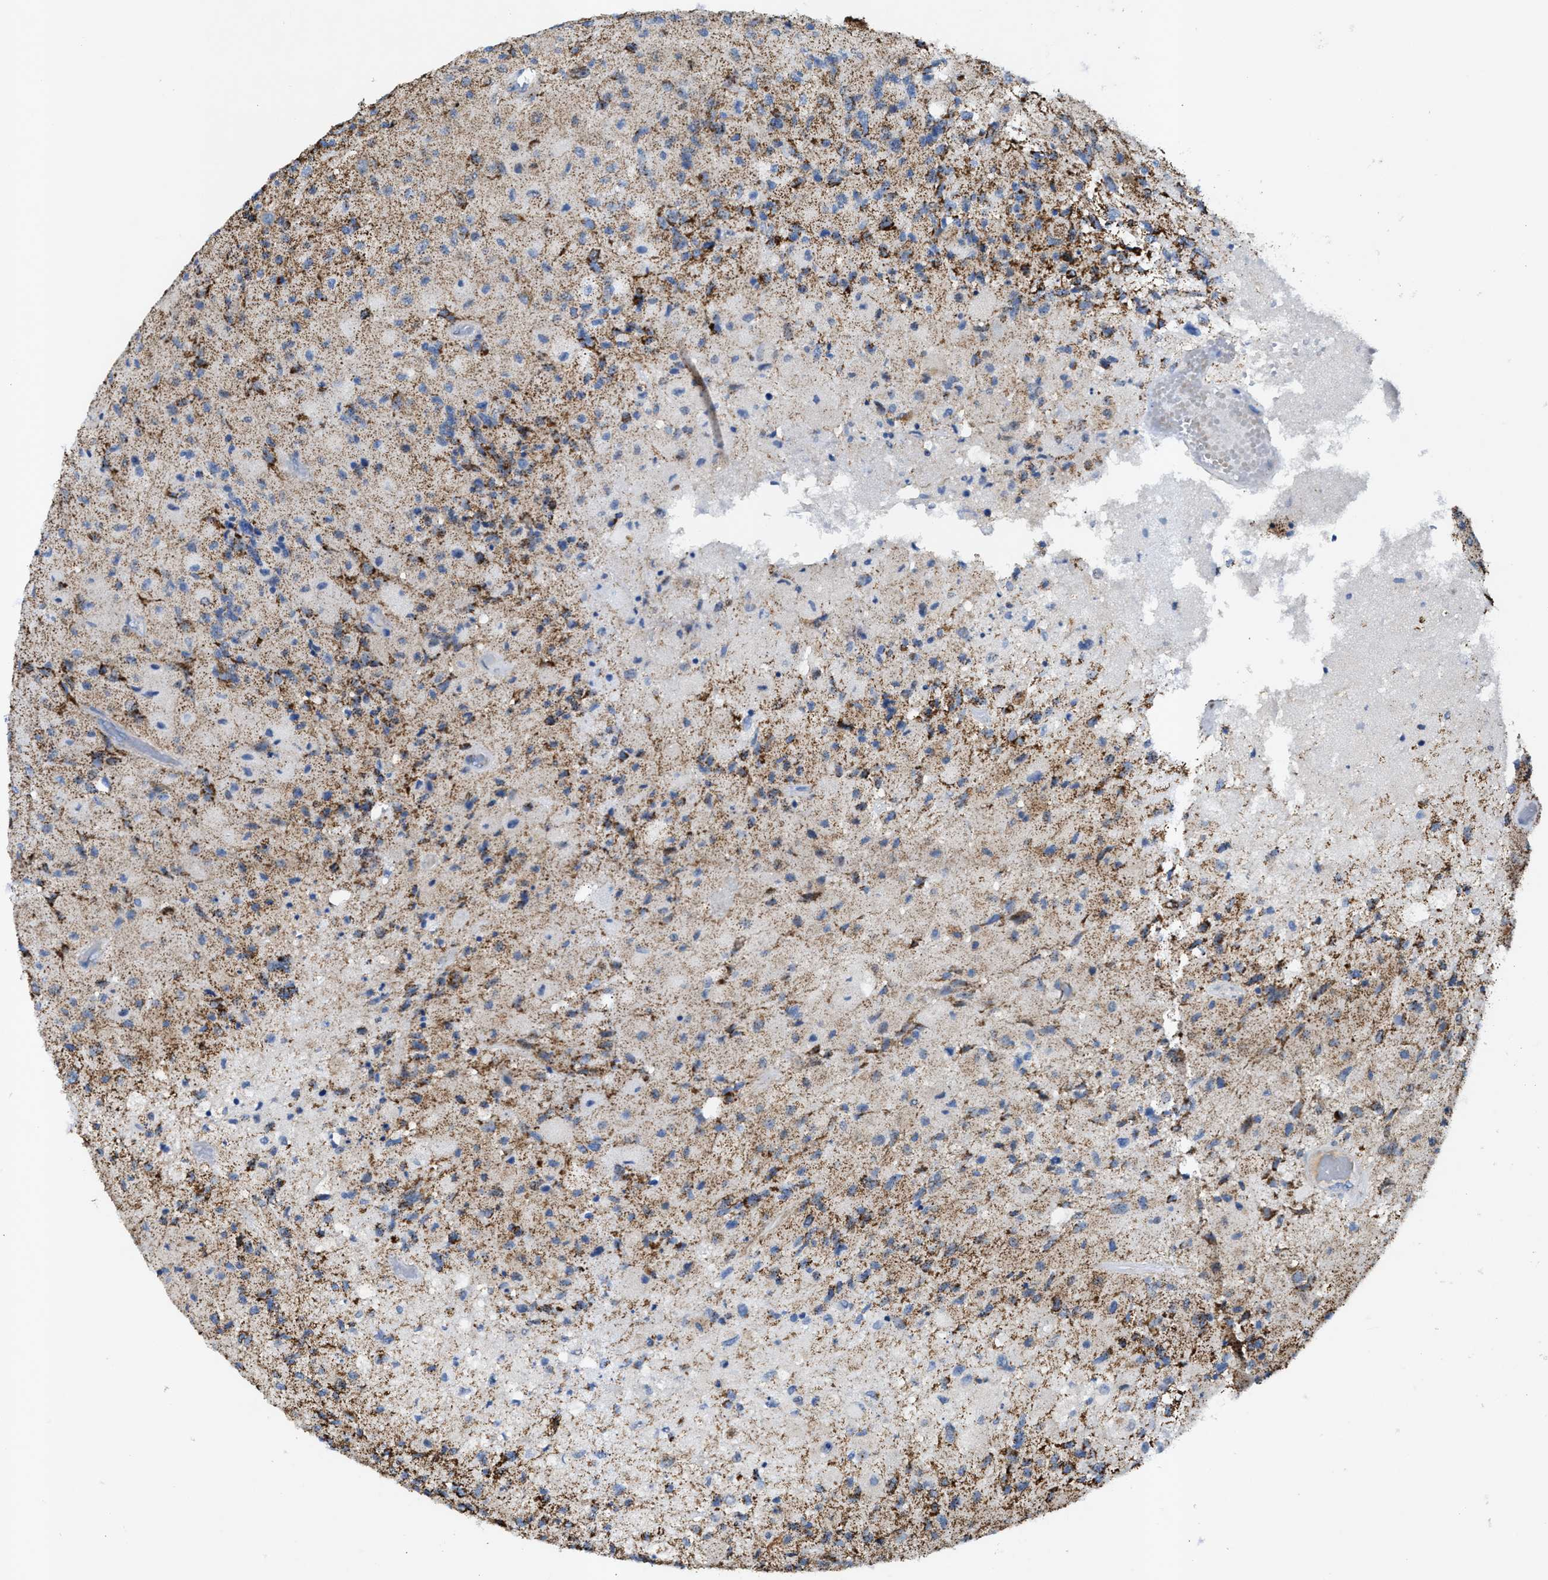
{"staining": {"intensity": "moderate", "quantity": "25%-75%", "location": "cytoplasmic/membranous"}, "tissue": "glioma", "cell_type": "Tumor cells", "image_type": "cancer", "snomed": [{"axis": "morphology", "description": "Normal tissue, NOS"}, {"axis": "morphology", "description": "Glioma, malignant, High grade"}, {"axis": "topography", "description": "Cerebral cortex"}], "caption": "IHC (DAB (3,3'-diaminobenzidine)) staining of human glioma reveals moderate cytoplasmic/membranous protein staining in approximately 25%-75% of tumor cells. (DAB (3,3'-diaminobenzidine) = brown stain, brightfield microscopy at high magnification).", "gene": "JAG1", "patient": {"sex": "male", "age": 77}}